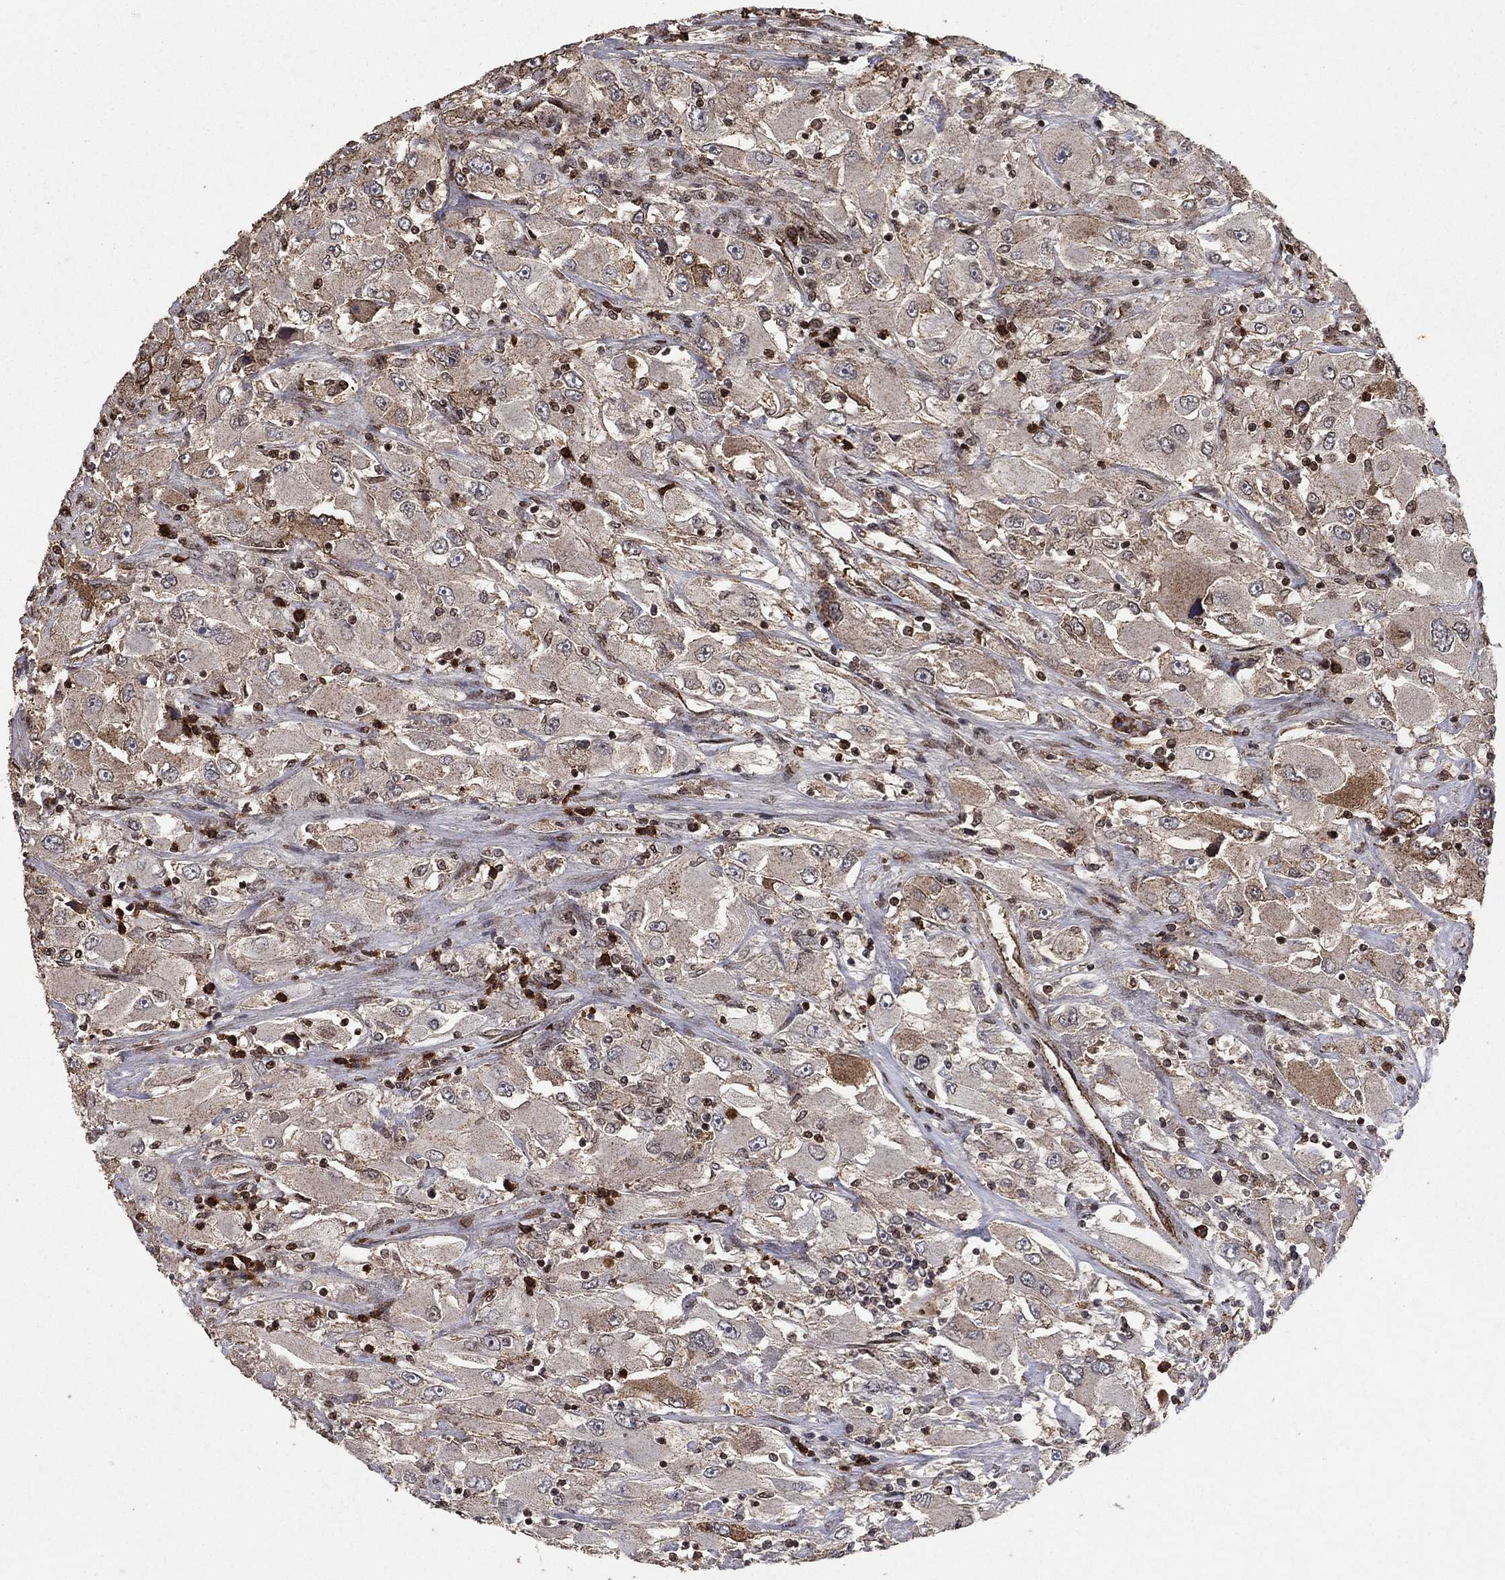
{"staining": {"intensity": "moderate", "quantity": "25%-75%", "location": "cytoplasmic/membranous,nuclear"}, "tissue": "renal cancer", "cell_type": "Tumor cells", "image_type": "cancer", "snomed": [{"axis": "morphology", "description": "Adenocarcinoma, NOS"}, {"axis": "topography", "description": "Kidney"}], "caption": "Approximately 25%-75% of tumor cells in renal adenocarcinoma show moderate cytoplasmic/membranous and nuclear protein staining as visualized by brown immunohistochemical staining.", "gene": "CD24", "patient": {"sex": "female", "age": 52}}